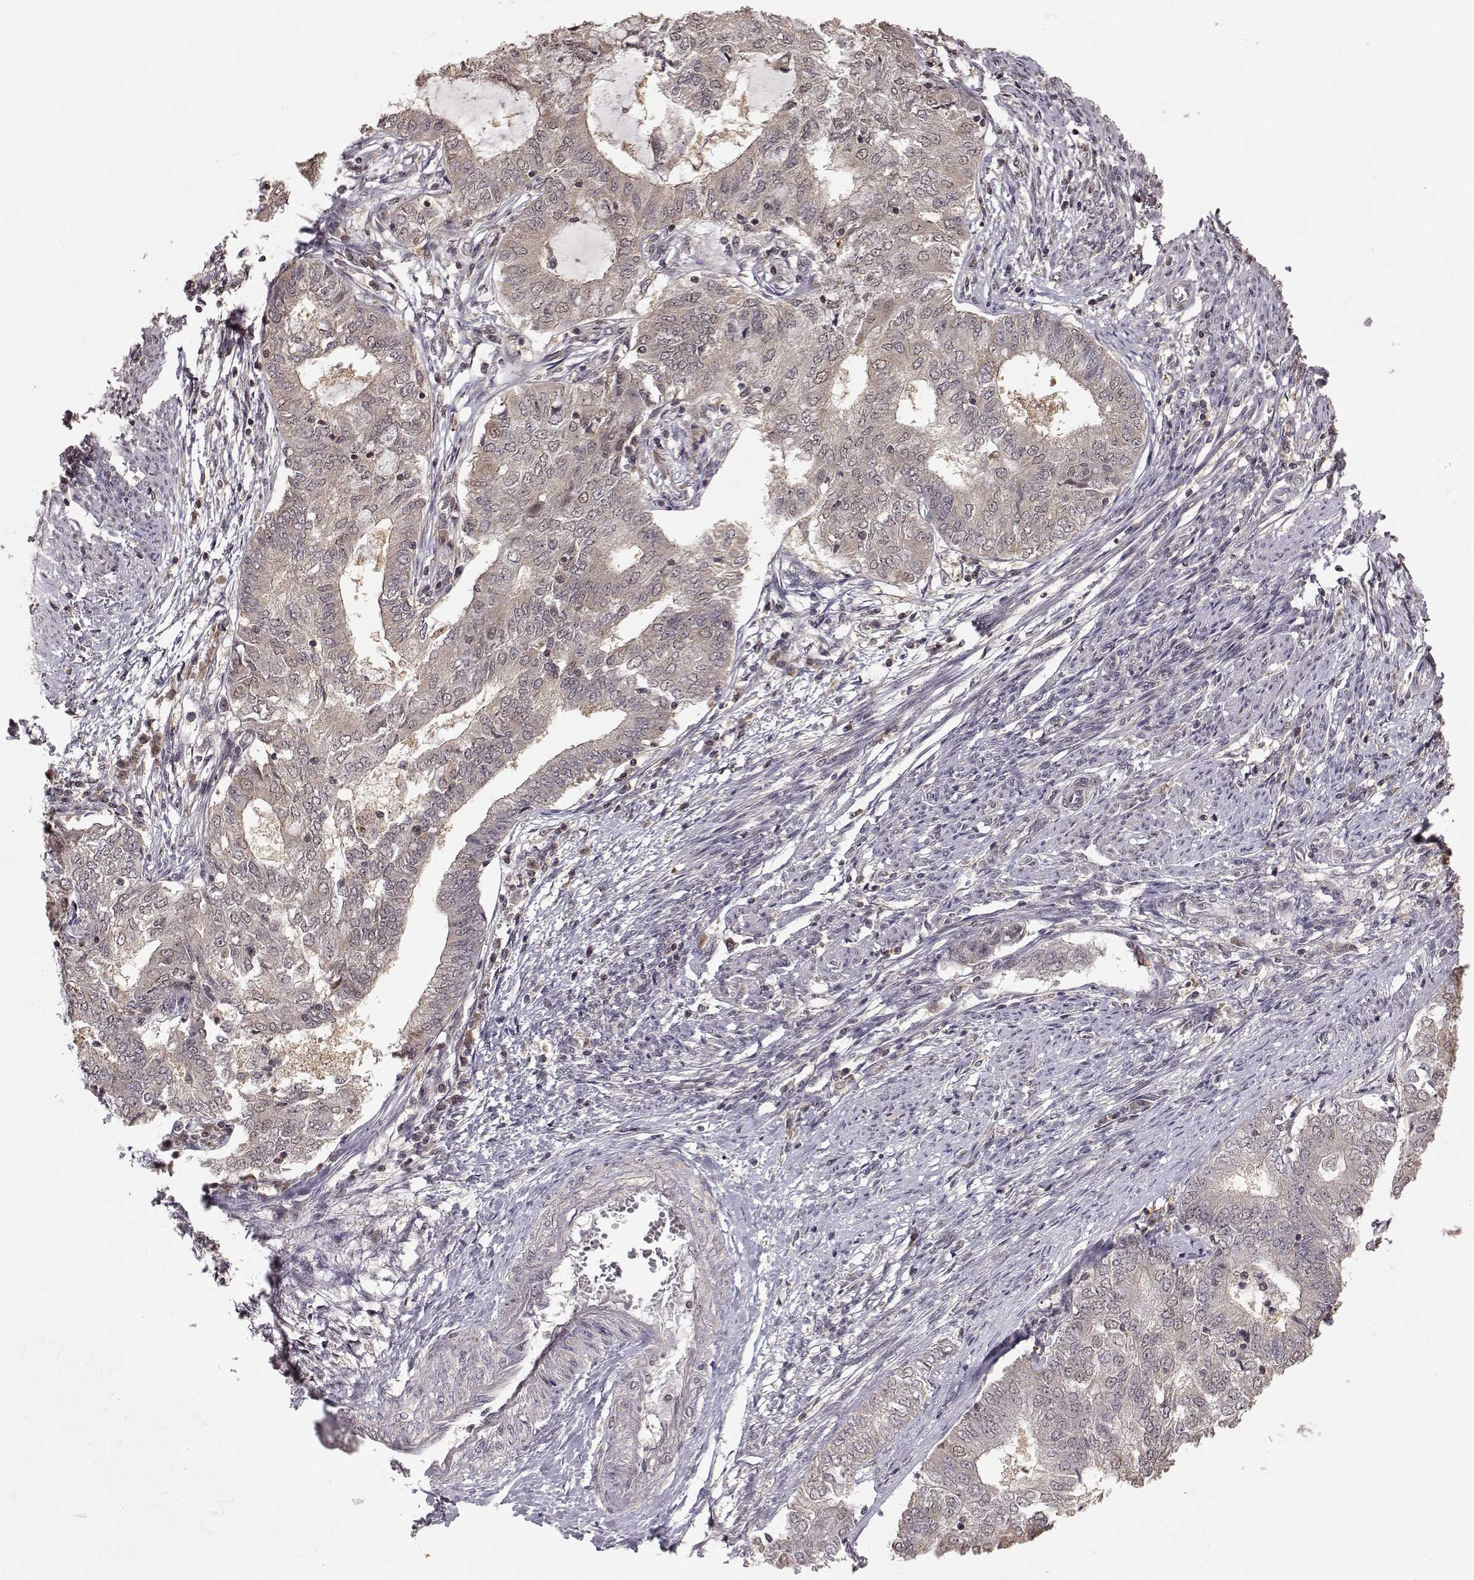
{"staining": {"intensity": "weak", "quantity": "25%-75%", "location": "cytoplasmic/membranous"}, "tissue": "endometrial cancer", "cell_type": "Tumor cells", "image_type": "cancer", "snomed": [{"axis": "morphology", "description": "Adenocarcinoma, NOS"}, {"axis": "topography", "description": "Endometrium"}], "caption": "A photomicrograph of endometrial cancer stained for a protein exhibits weak cytoplasmic/membranous brown staining in tumor cells.", "gene": "PLEKHG3", "patient": {"sex": "female", "age": 62}}